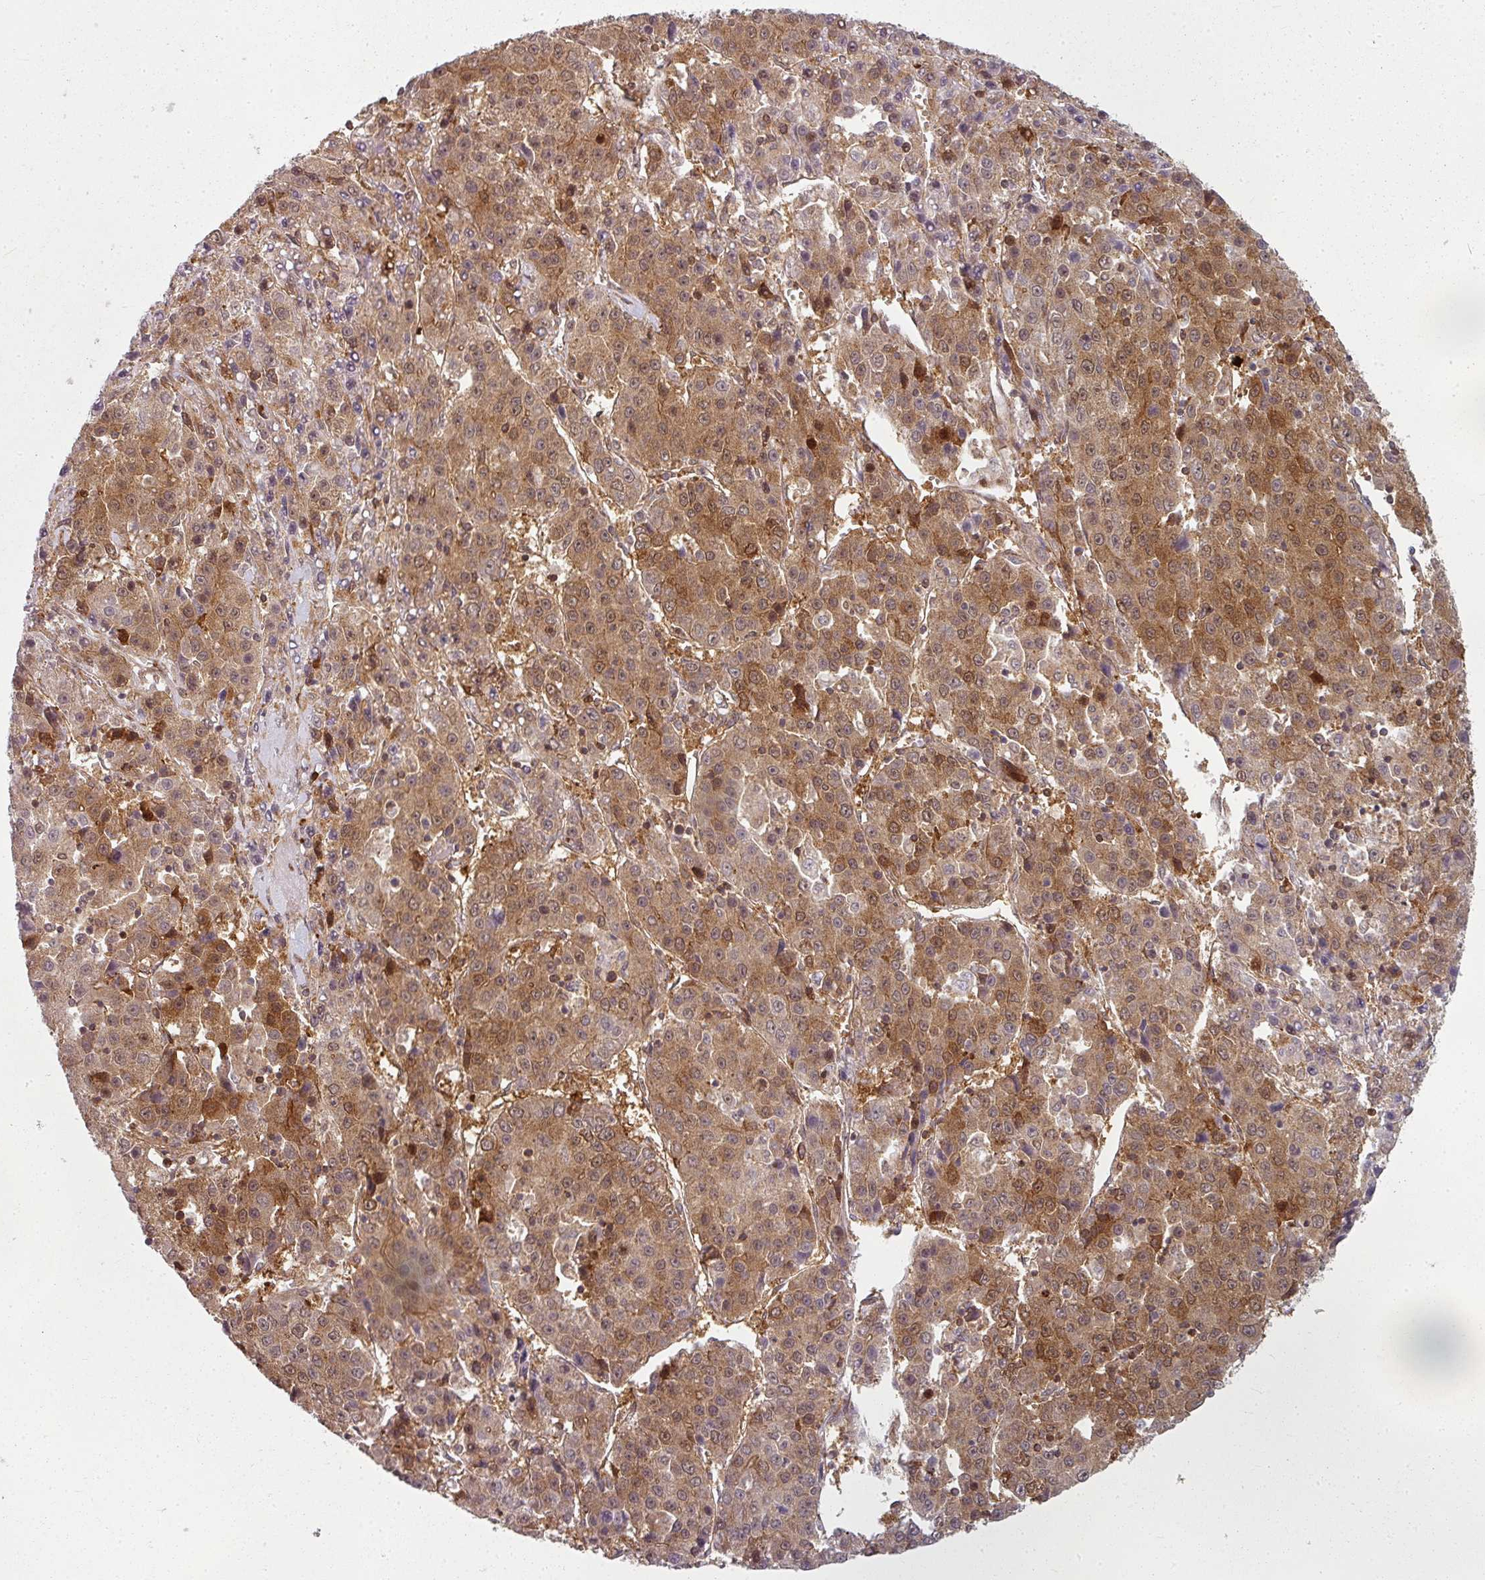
{"staining": {"intensity": "moderate", "quantity": ">75%", "location": "cytoplasmic/membranous"}, "tissue": "liver cancer", "cell_type": "Tumor cells", "image_type": "cancer", "snomed": [{"axis": "morphology", "description": "Carcinoma, Hepatocellular, NOS"}, {"axis": "topography", "description": "Liver"}], "caption": "Hepatocellular carcinoma (liver) stained with DAB (3,3'-diaminobenzidine) immunohistochemistry demonstrates medium levels of moderate cytoplasmic/membranous staining in approximately >75% of tumor cells.", "gene": "CLIC1", "patient": {"sex": "female", "age": 53}}